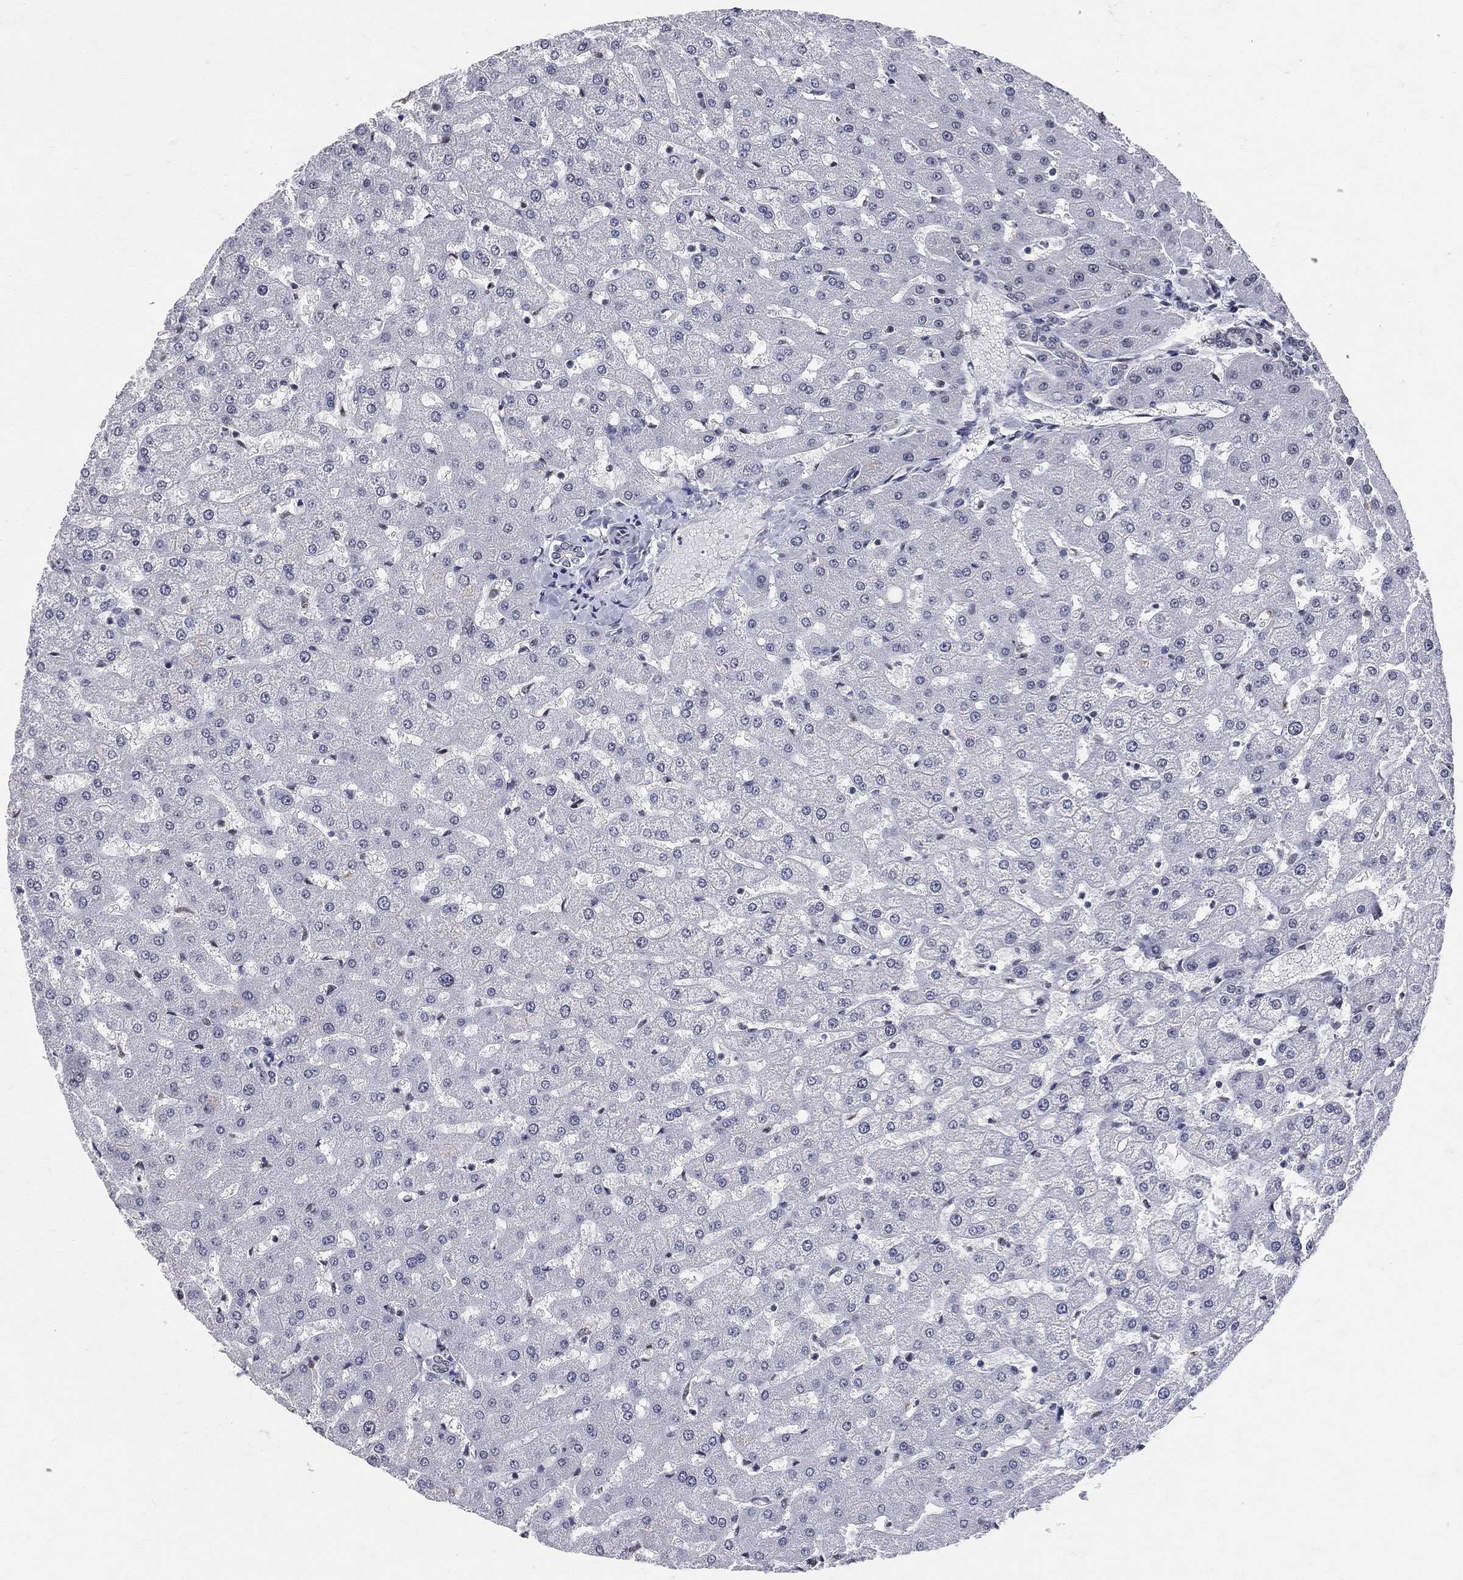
{"staining": {"intensity": "negative", "quantity": "none", "location": "none"}, "tissue": "liver", "cell_type": "Cholangiocytes", "image_type": "normal", "snomed": [{"axis": "morphology", "description": "Normal tissue, NOS"}, {"axis": "topography", "description": "Liver"}], "caption": "This histopathology image is of benign liver stained with IHC to label a protein in brown with the nuclei are counter-stained blue. There is no positivity in cholangiocytes.", "gene": "CDK7", "patient": {"sex": "female", "age": 50}}